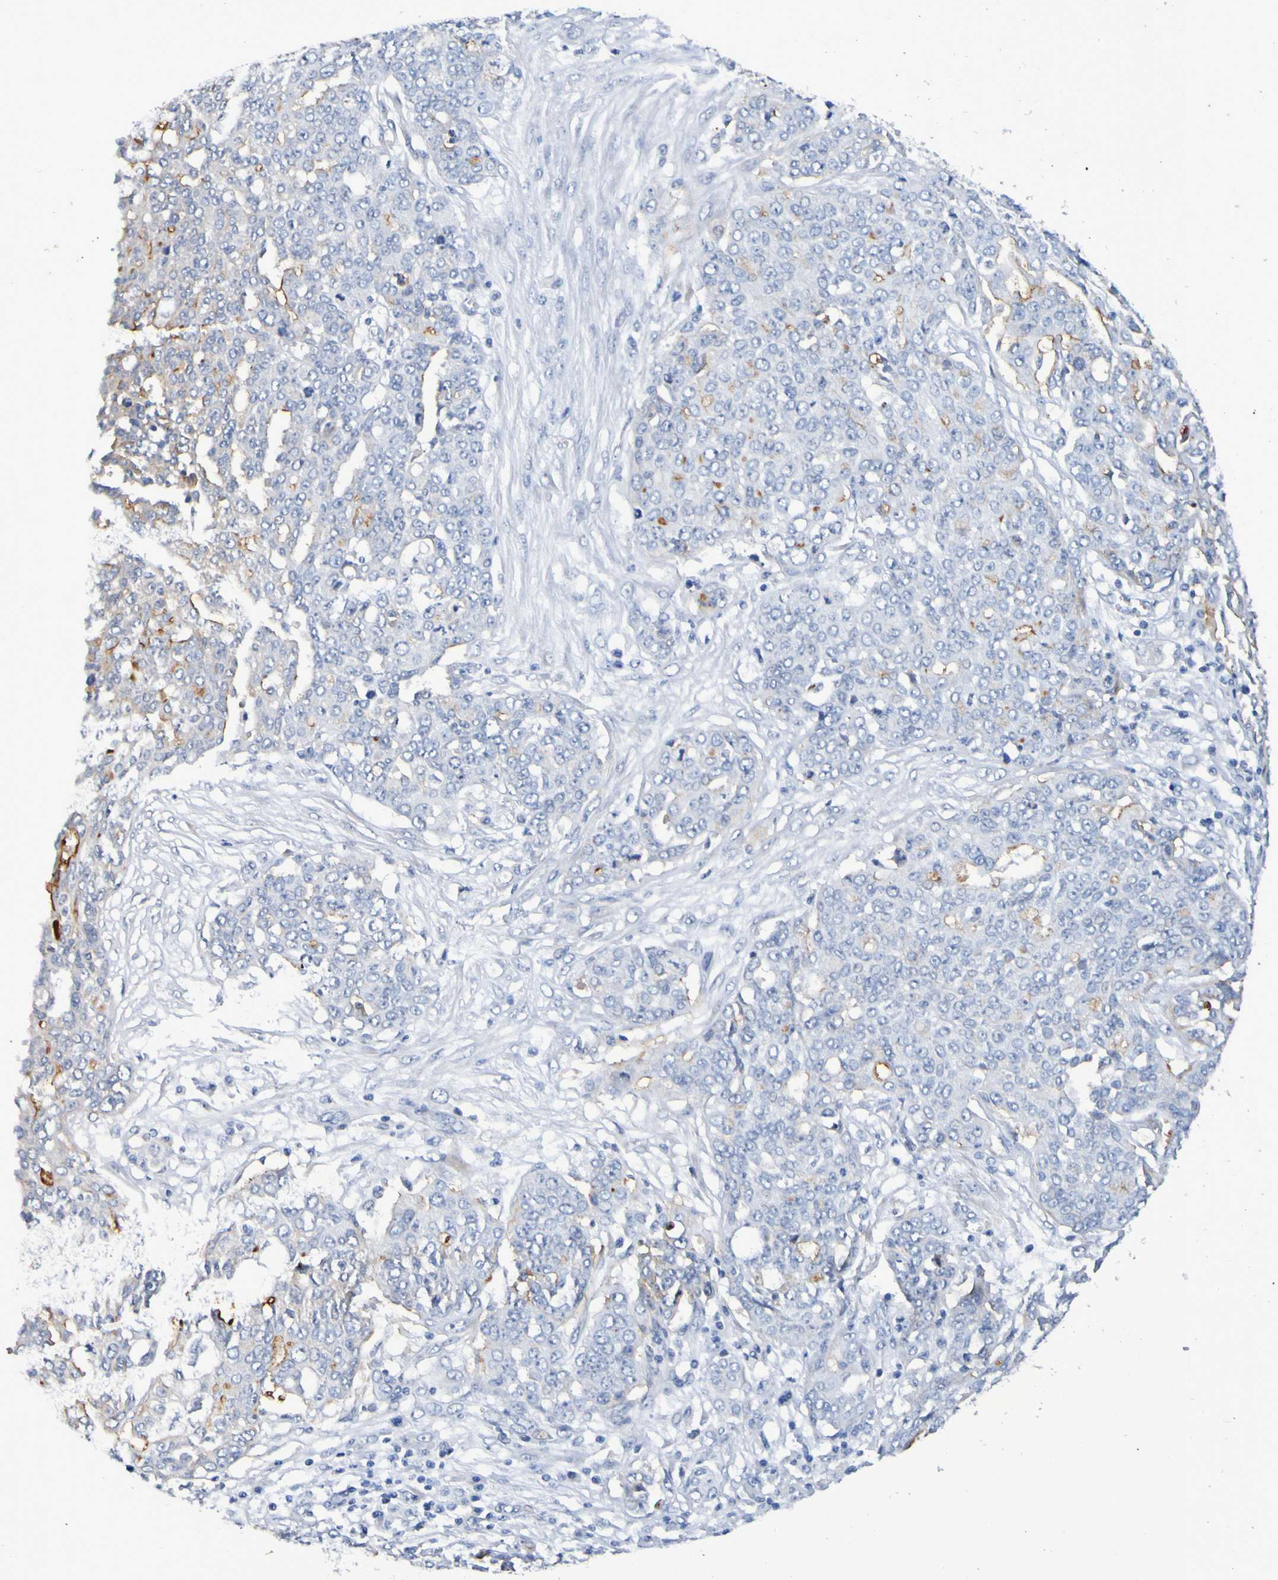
{"staining": {"intensity": "moderate", "quantity": "<25%", "location": "cytoplasmic/membranous"}, "tissue": "ovarian cancer", "cell_type": "Tumor cells", "image_type": "cancer", "snomed": [{"axis": "morphology", "description": "Cystadenocarcinoma, serous, NOS"}, {"axis": "topography", "description": "Soft tissue"}, {"axis": "topography", "description": "Ovary"}], "caption": "Protein analysis of ovarian serous cystadenocarcinoma tissue exhibits moderate cytoplasmic/membranous staining in approximately <25% of tumor cells.", "gene": "VMA21", "patient": {"sex": "female", "age": 57}}